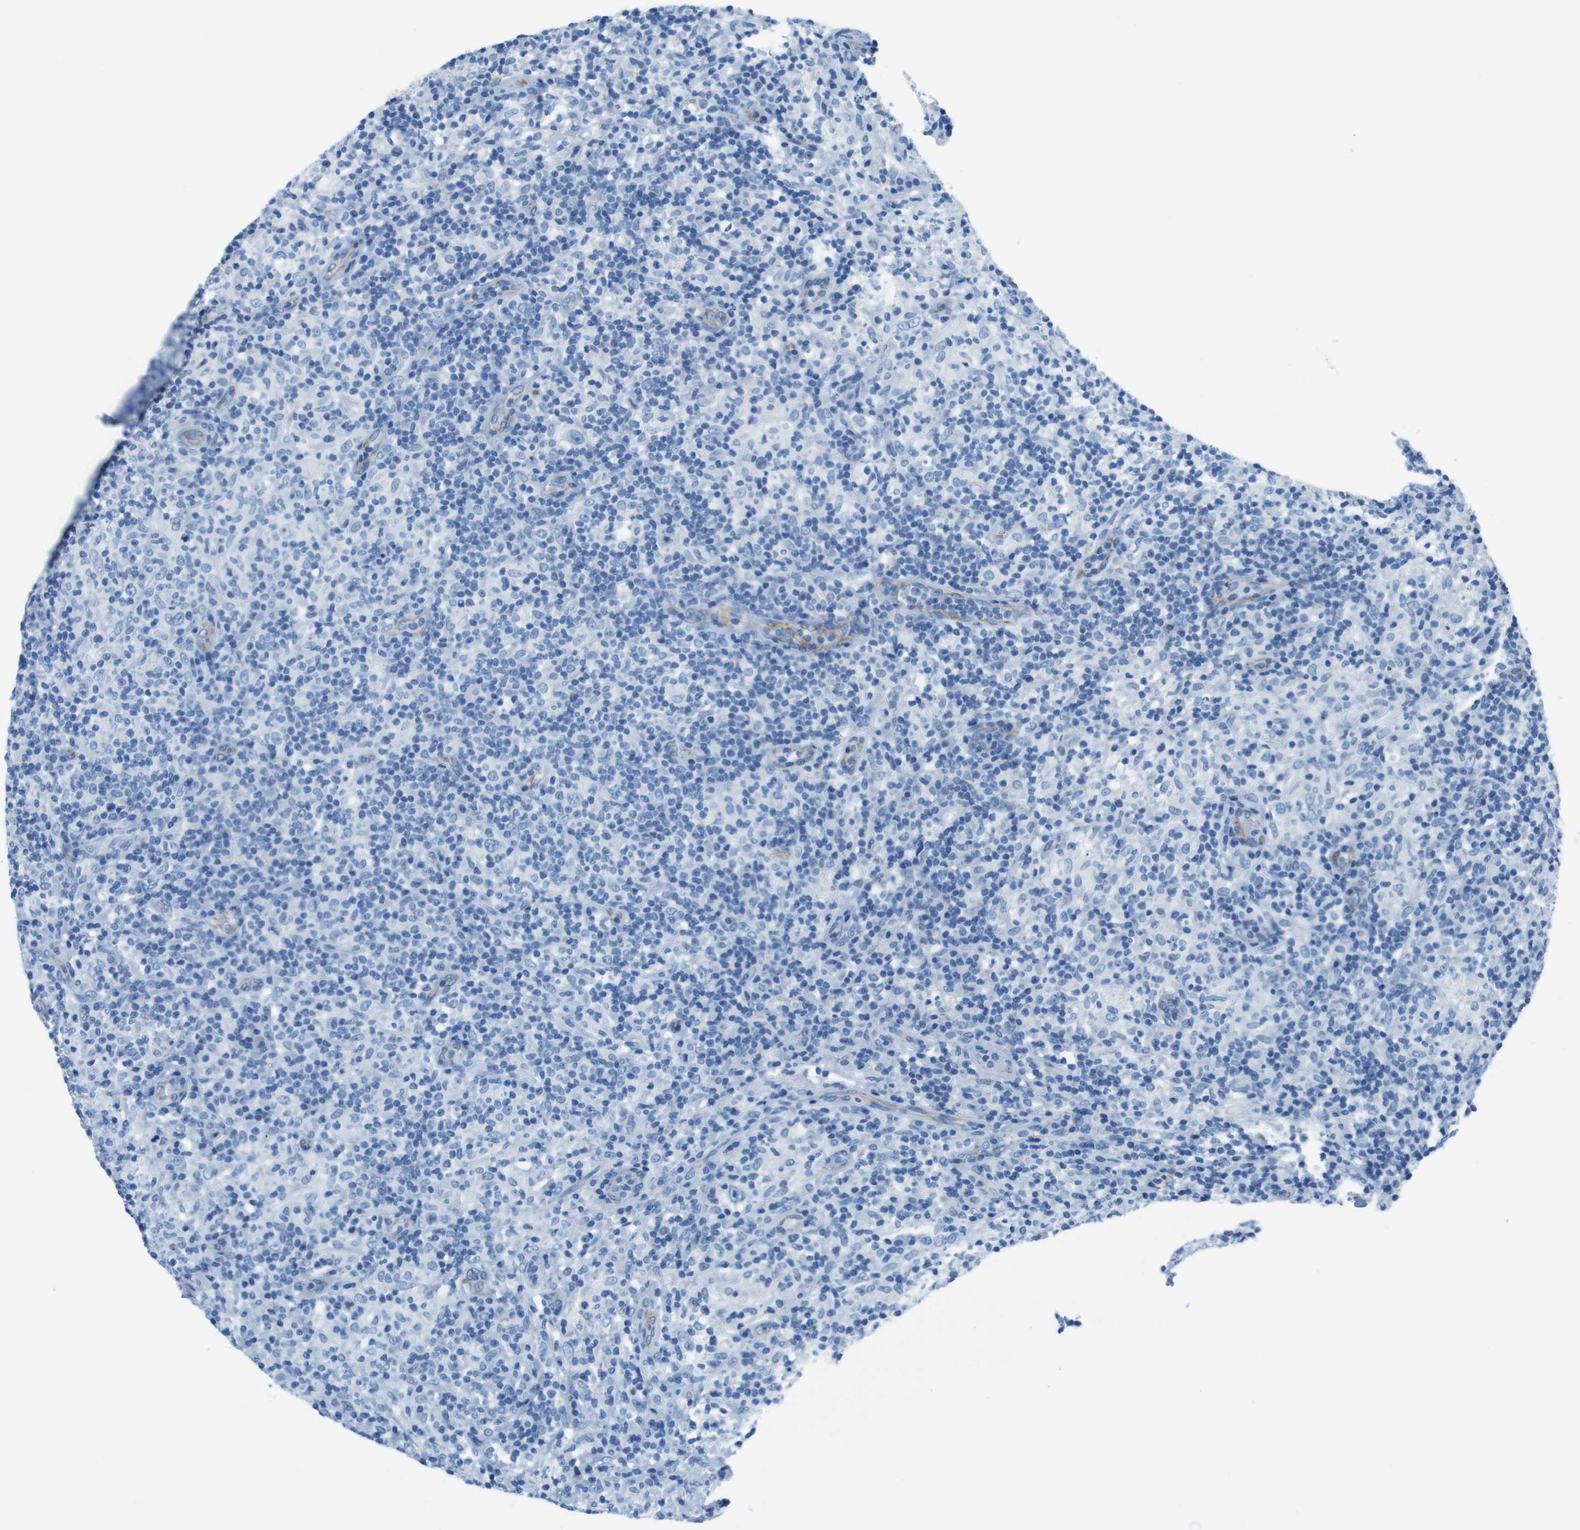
{"staining": {"intensity": "negative", "quantity": "none", "location": "none"}, "tissue": "lymphoma", "cell_type": "Tumor cells", "image_type": "cancer", "snomed": [{"axis": "morphology", "description": "Hodgkin's disease, NOS"}, {"axis": "topography", "description": "Lymph node"}], "caption": "The histopathology image exhibits no significant staining in tumor cells of lymphoma. Nuclei are stained in blue.", "gene": "SLC6A6", "patient": {"sex": "male", "age": 70}}